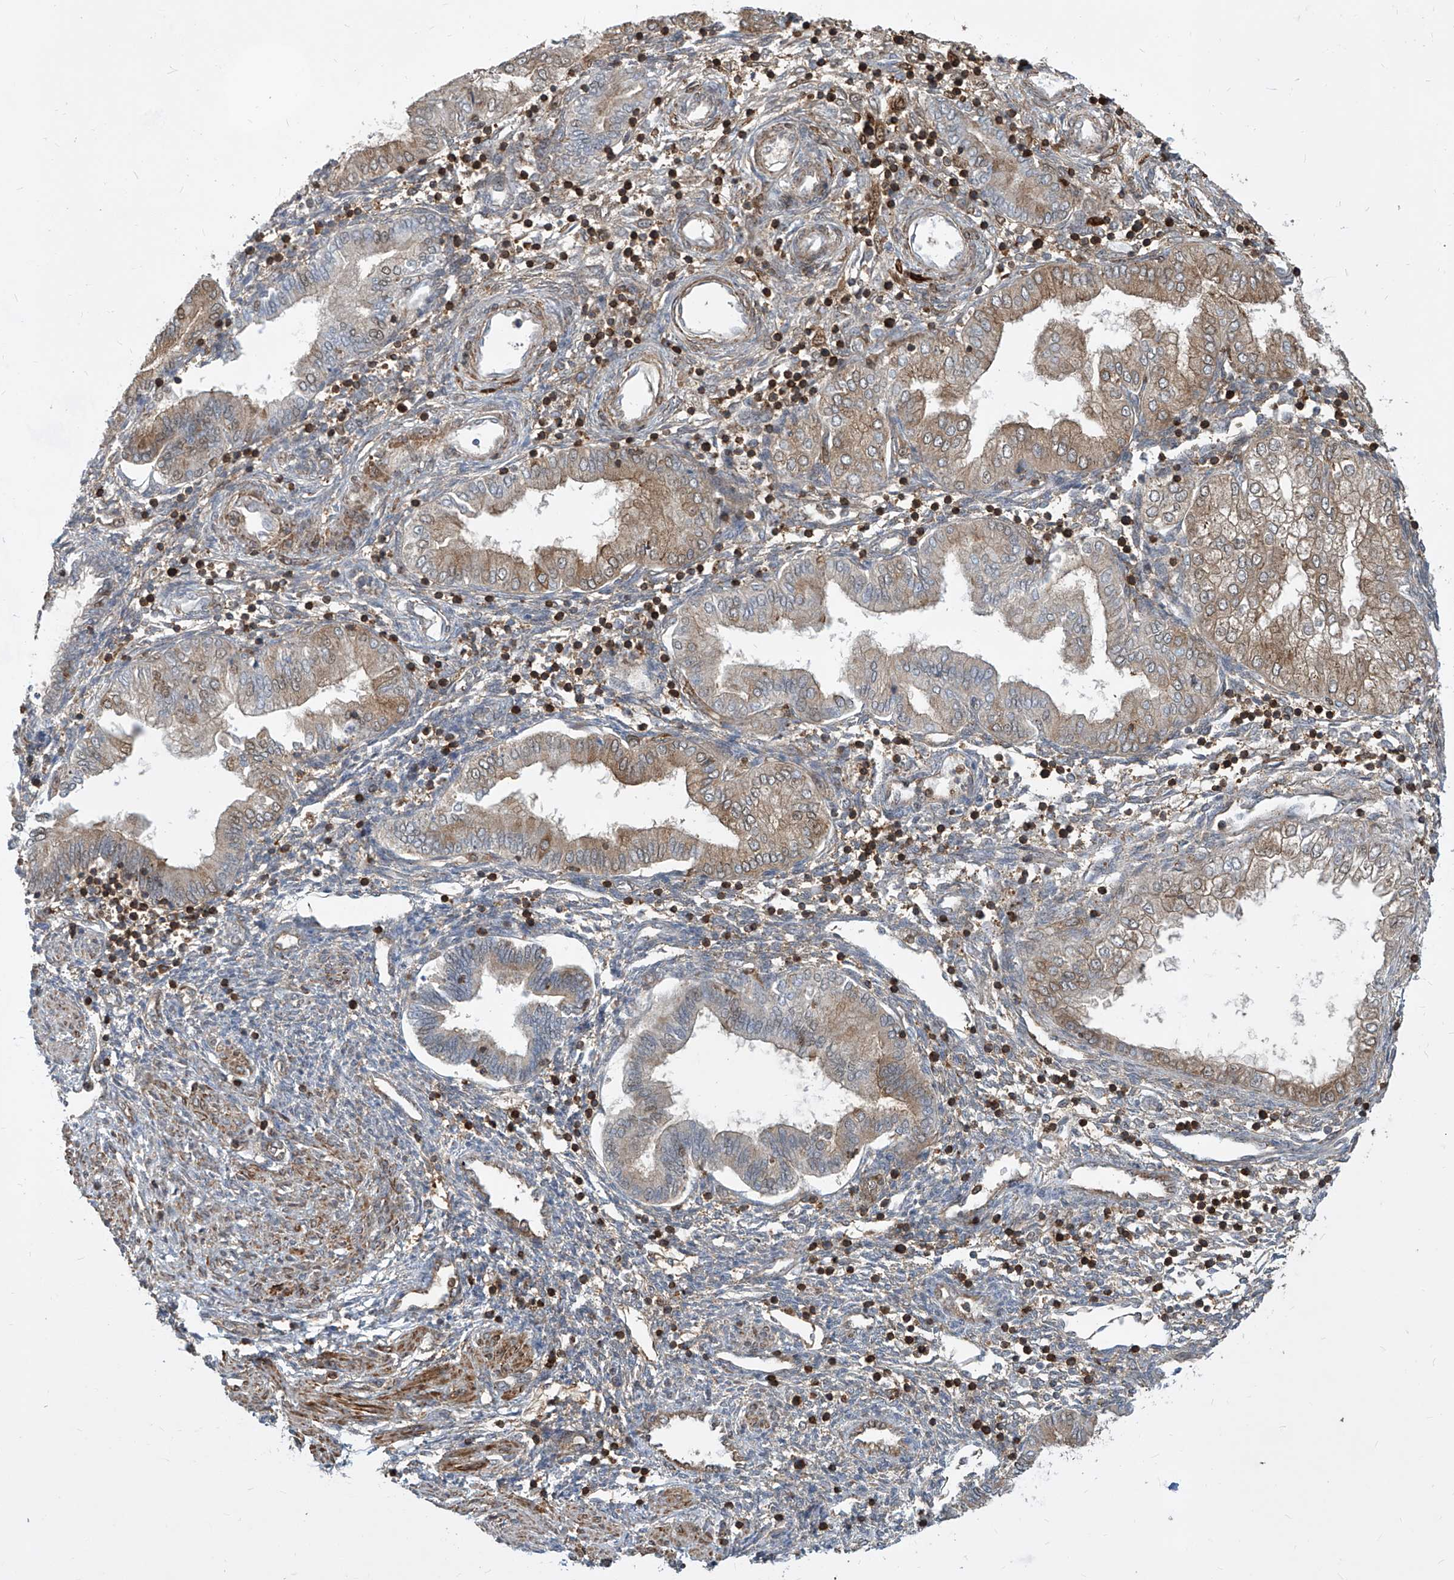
{"staining": {"intensity": "moderate", "quantity": "25%-75%", "location": "cytoplasmic/membranous"}, "tissue": "endometrium", "cell_type": "Cells in endometrial stroma", "image_type": "normal", "snomed": [{"axis": "morphology", "description": "Normal tissue, NOS"}, {"axis": "topography", "description": "Endometrium"}], "caption": "Moderate cytoplasmic/membranous positivity is present in approximately 25%-75% of cells in endometrial stroma in benign endometrium.", "gene": "MAGED2", "patient": {"sex": "female", "age": 53}}